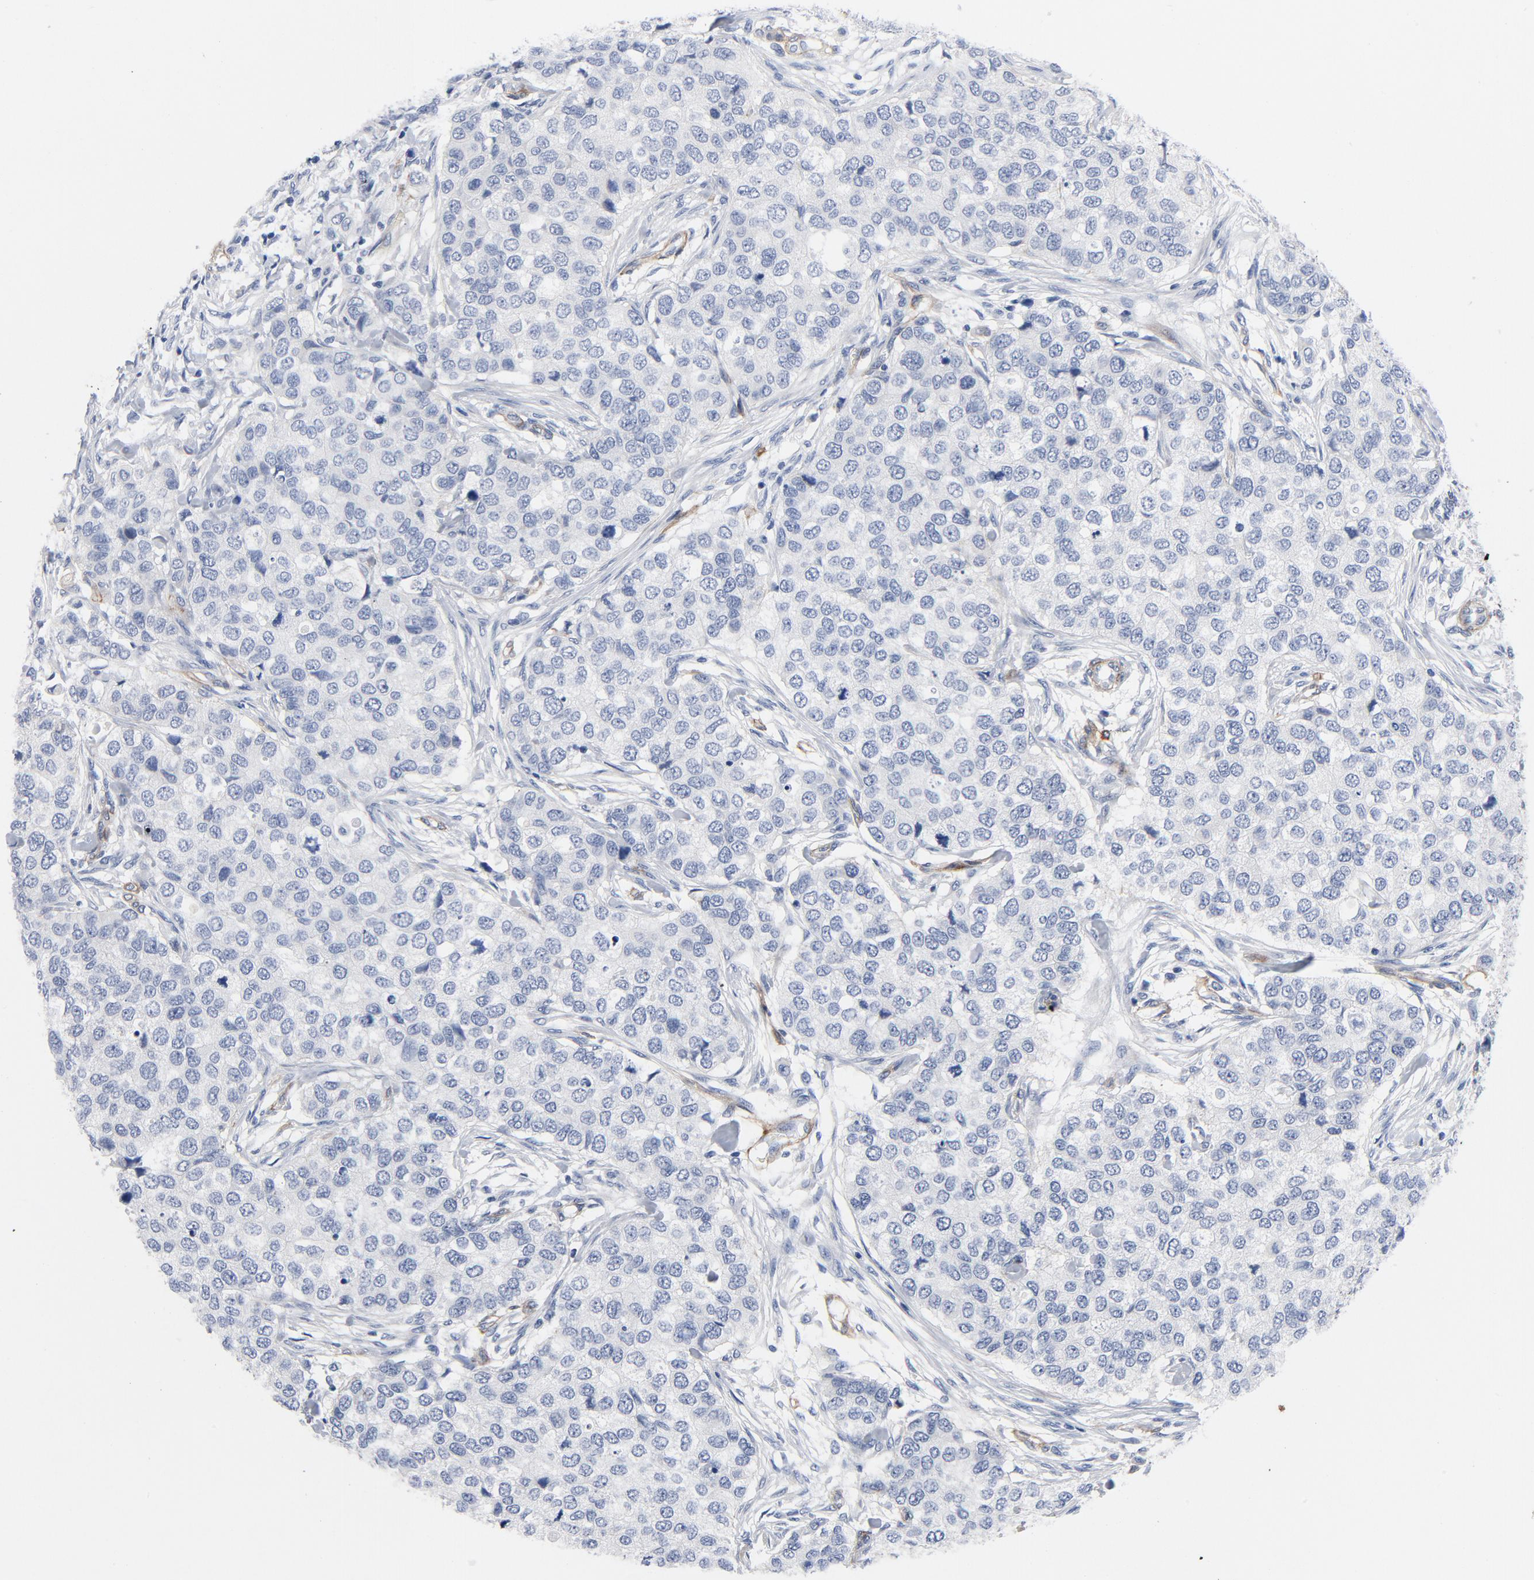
{"staining": {"intensity": "negative", "quantity": "none", "location": "none"}, "tissue": "breast cancer", "cell_type": "Tumor cells", "image_type": "cancer", "snomed": [{"axis": "morphology", "description": "Normal tissue, NOS"}, {"axis": "morphology", "description": "Duct carcinoma"}, {"axis": "topography", "description": "Breast"}], "caption": "Tumor cells show no significant expression in breast cancer.", "gene": "LAMC1", "patient": {"sex": "female", "age": 49}}